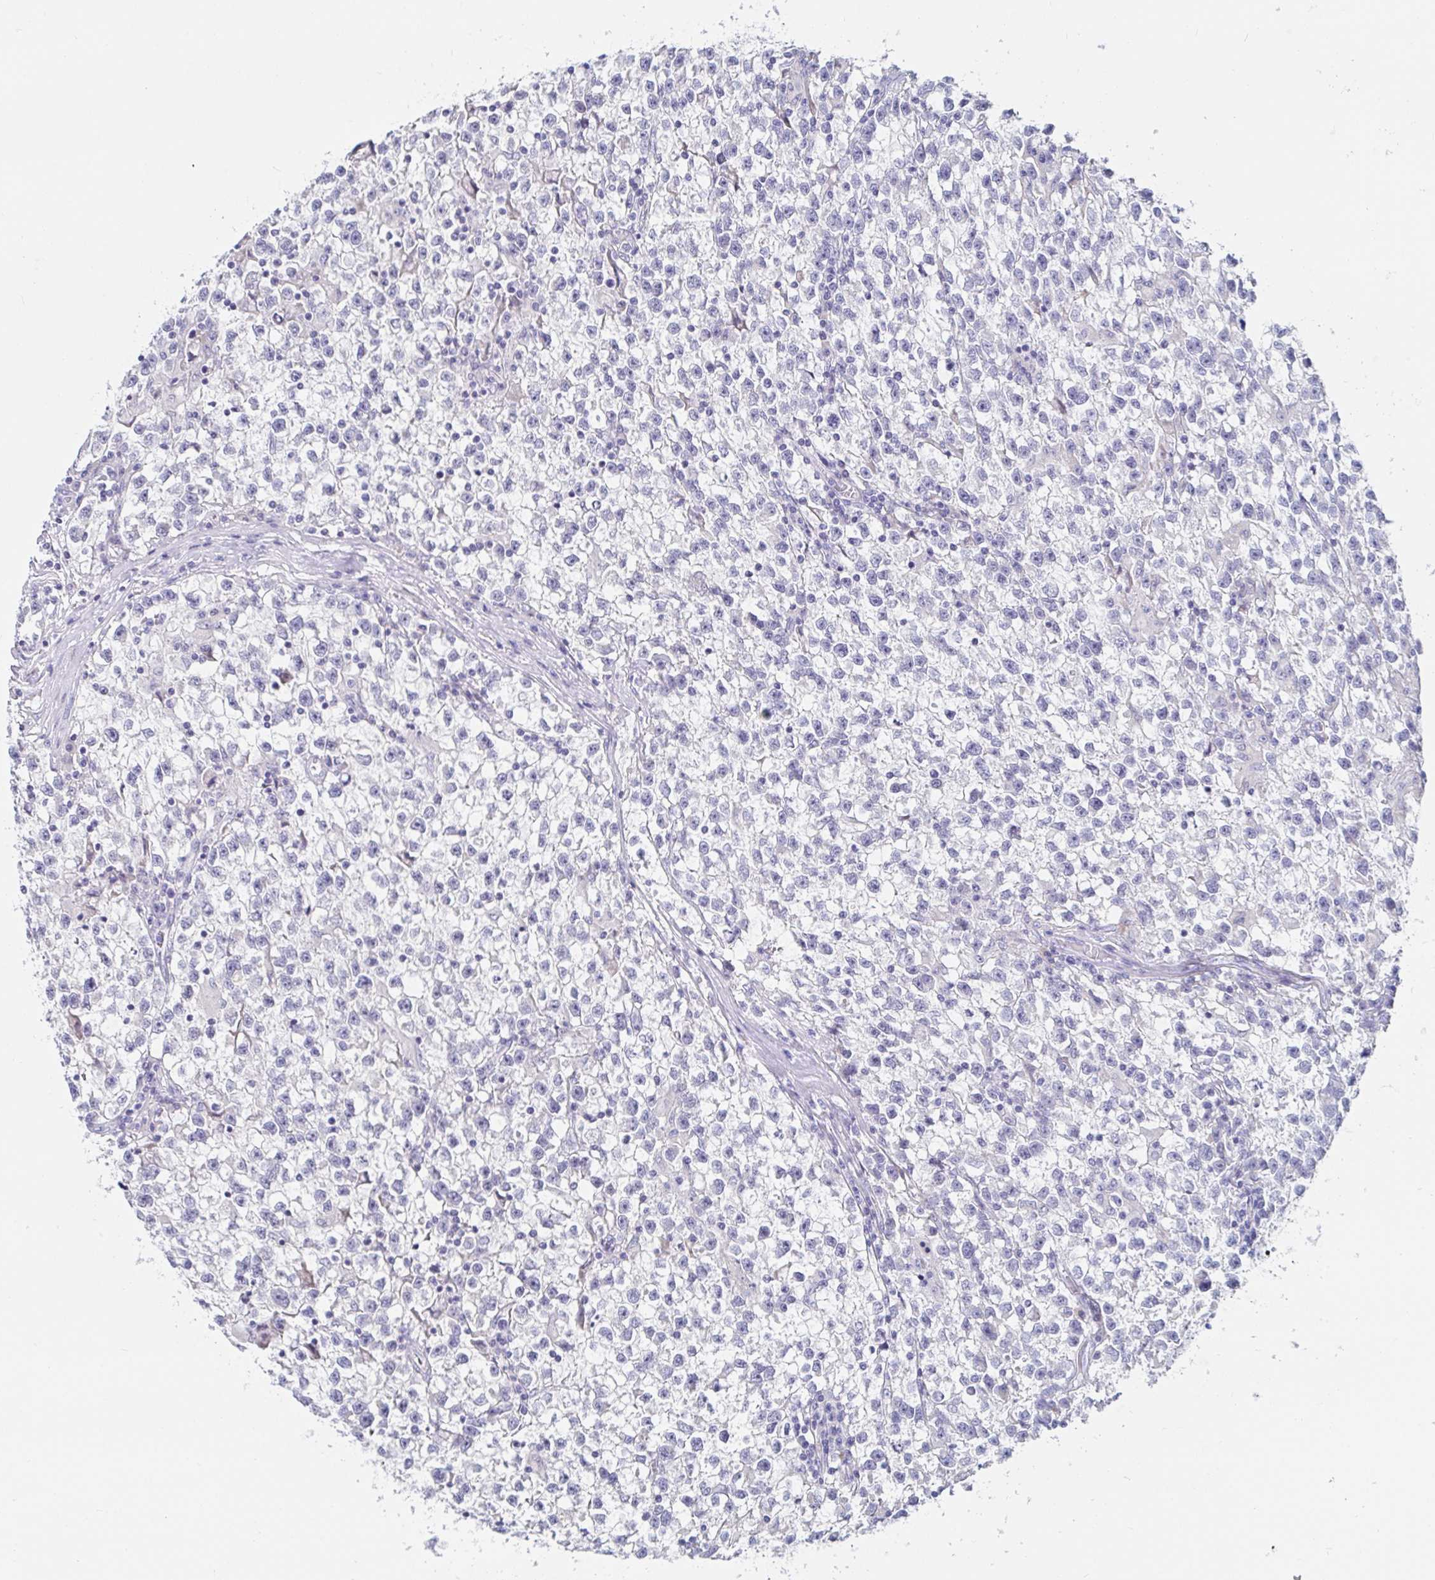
{"staining": {"intensity": "negative", "quantity": "none", "location": "none"}, "tissue": "testis cancer", "cell_type": "Tumor cells", "image_type": "cancer", "snomed": [{"axis": "morphology", "description": "Seminoma, NOS"}, {"axis": "topography", "description": "Testis"}], "caption": "IHC histopathology image of human testis seminoma stained for a protein (brown), which exhibits no expression in tumor cells.", "gene": "C4orf17", "patient": {"sex": "male", "age": 31}}